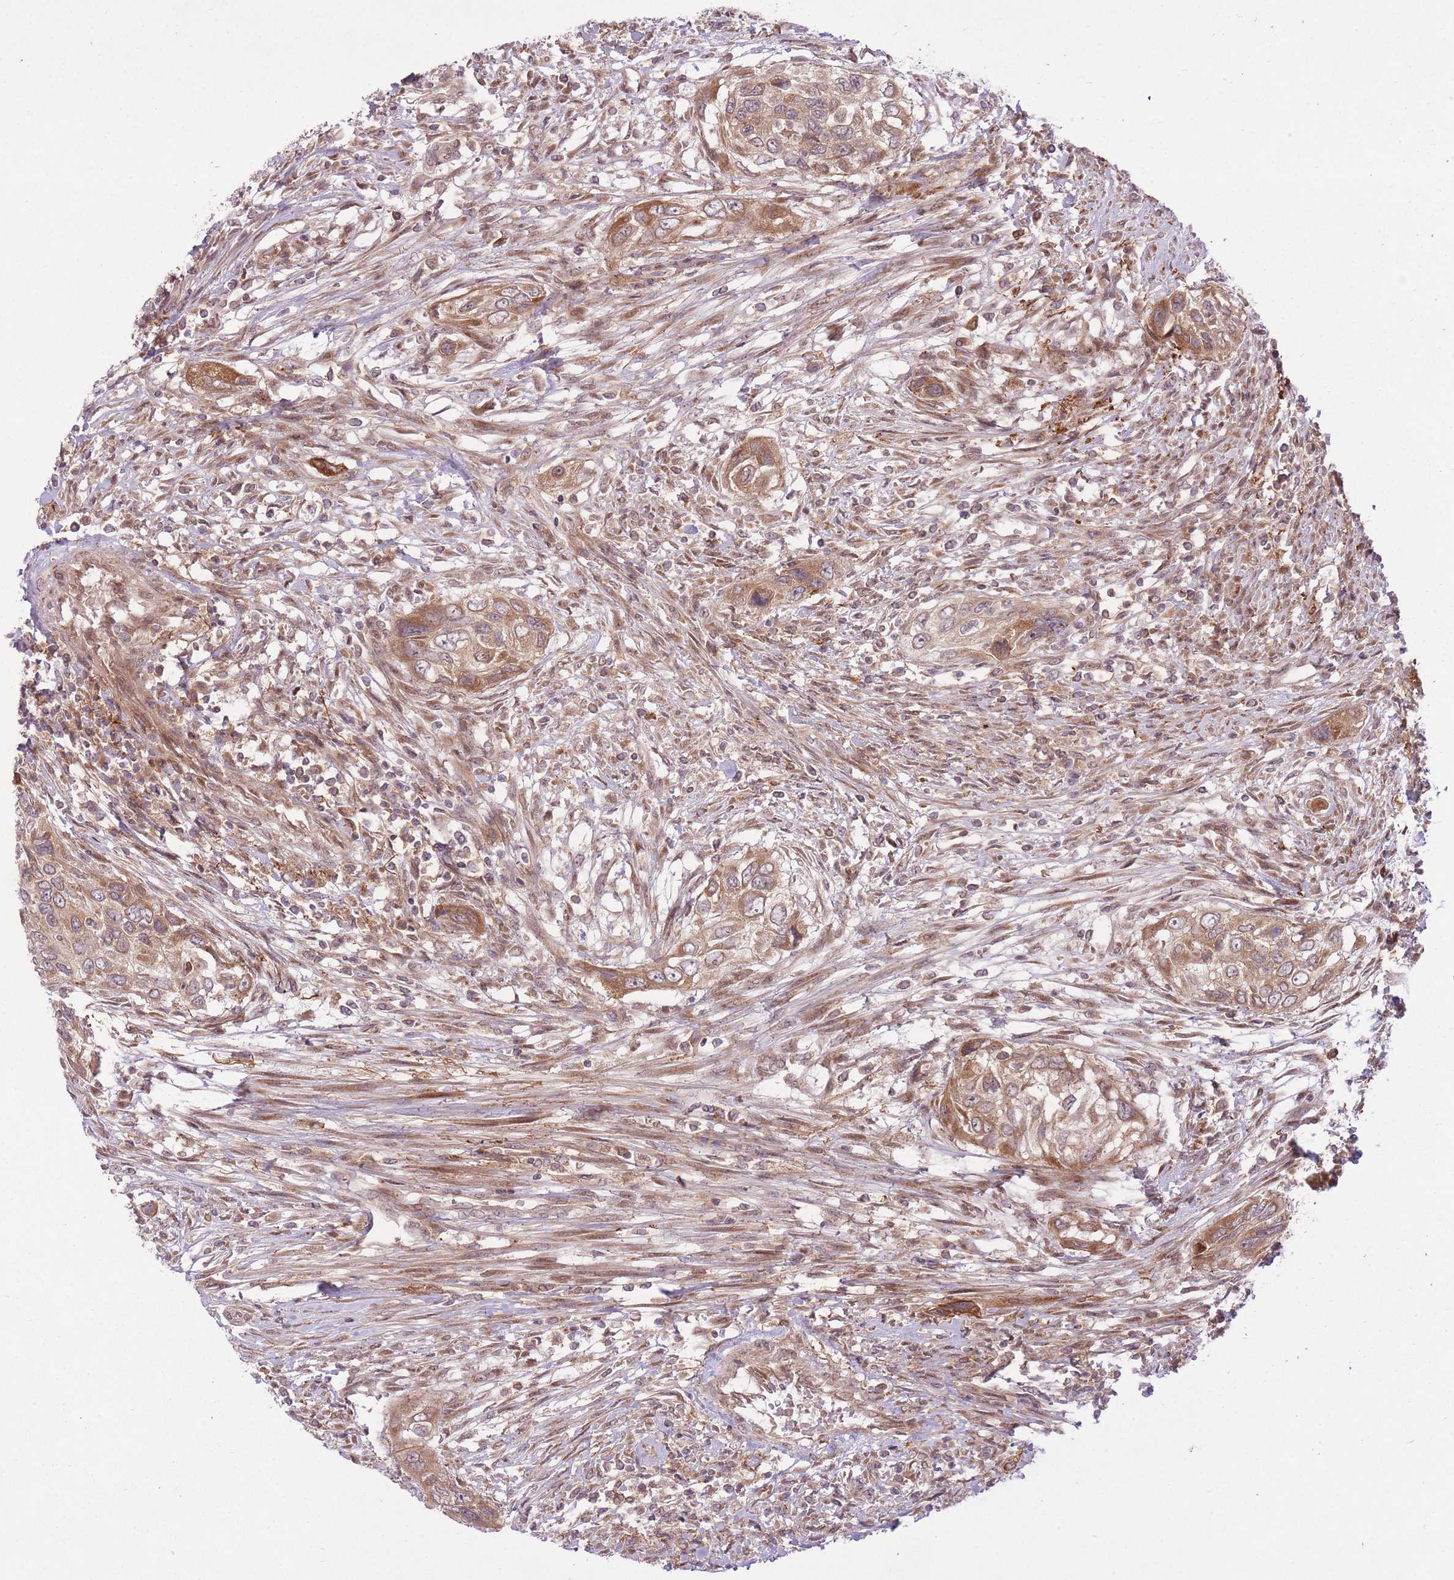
{"staining": {"intensity": "moderate", "quantity": ">75%", "location": "cytoplasmic/membranous"}, "tissue": "urothelial cancer", "cell_type": "Tumor cells", "image_type": "cancer", "snomed": [{"axis": "morphology", "description": "Urothelial carcinoma, High grade"}, {"axis": "topography", "description": "Urinary bladder"}], "caption": "Protein staining of high-grade urothelial carcinoma tissue reveals moderate cytoplasmic/membranous expression in about >75% of tumor cells.", "gene": "ZNF391", "patient": {"sex": "female", "age": 60}}